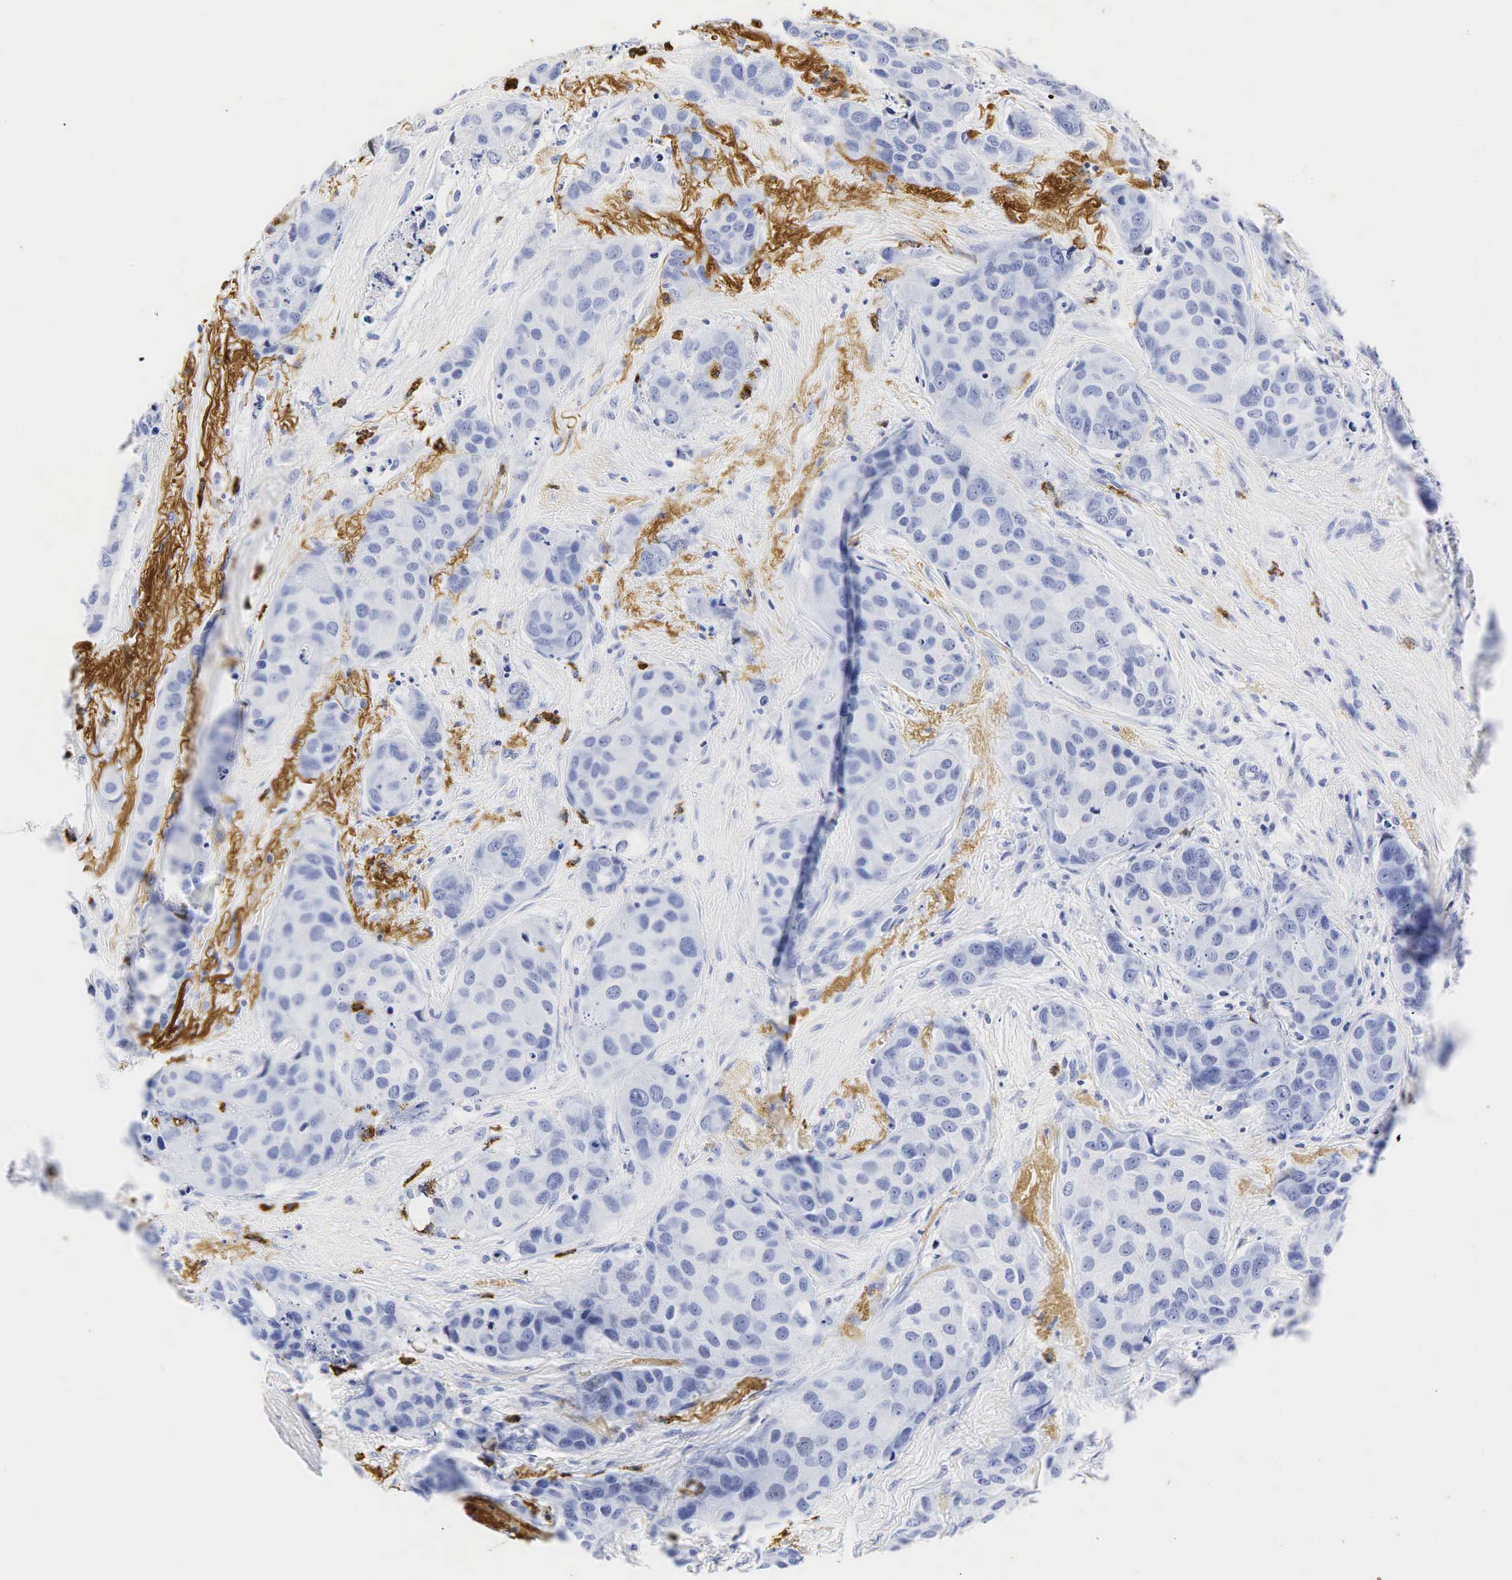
{"staining": {"intensity": "negative", "quantity": "none", "location": "none"}, "tissue": "breast cancer", "cell_type": "Tumor cells", "image_type": "cancer", "snomed": [{"axis": "morphology", "description": "Duct carcinoma"}, {"axis": "topography", "description": "Breast"}], "caption": "DAB immunohistochemical staining of infiltrating ductal carcinoma (breast) displays no significant positivity in tumor cells.", "gene": "LYZ", "patient": {"sex": "female", "age": 68}}